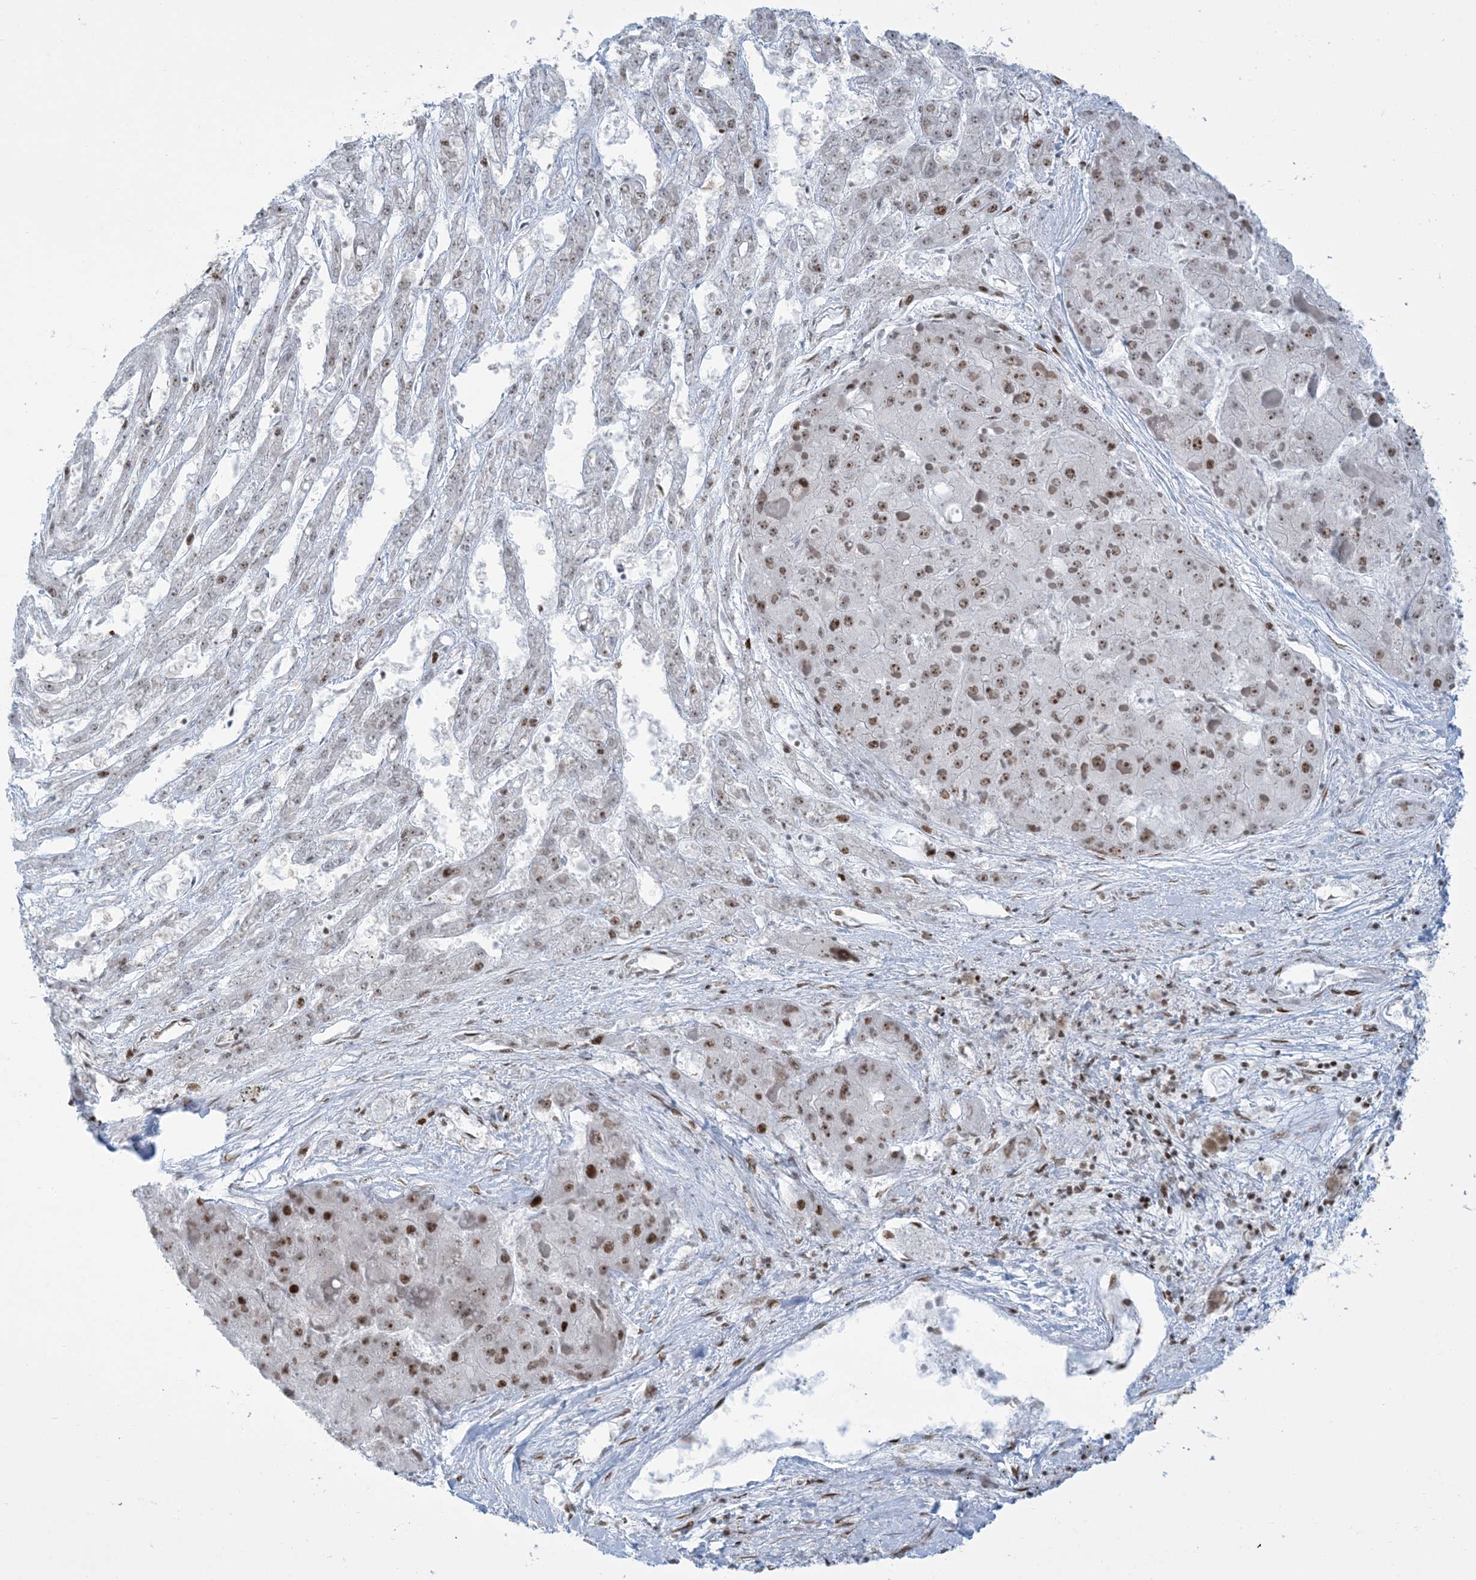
{"staining": {"intensity": "moderate", "quantity": ">75%", "location": "nuclear"}, "tissue": "liver cancer", "cell_type": "Tumor cells", "image_type": "cancer", "snomed": [{"axis": "morphology", "description": "Carcinoma, Hepatocellular, NOS"}, {"axis": "topography", "description": "Liver"}], "caption": "Protein analysis of liver hepatocellular carcinoma tissue displays moderate nuclear expression in about >75% of tumor cells.", "gene": "STAG1", "patient": {"sex": "female", "age": 73}}